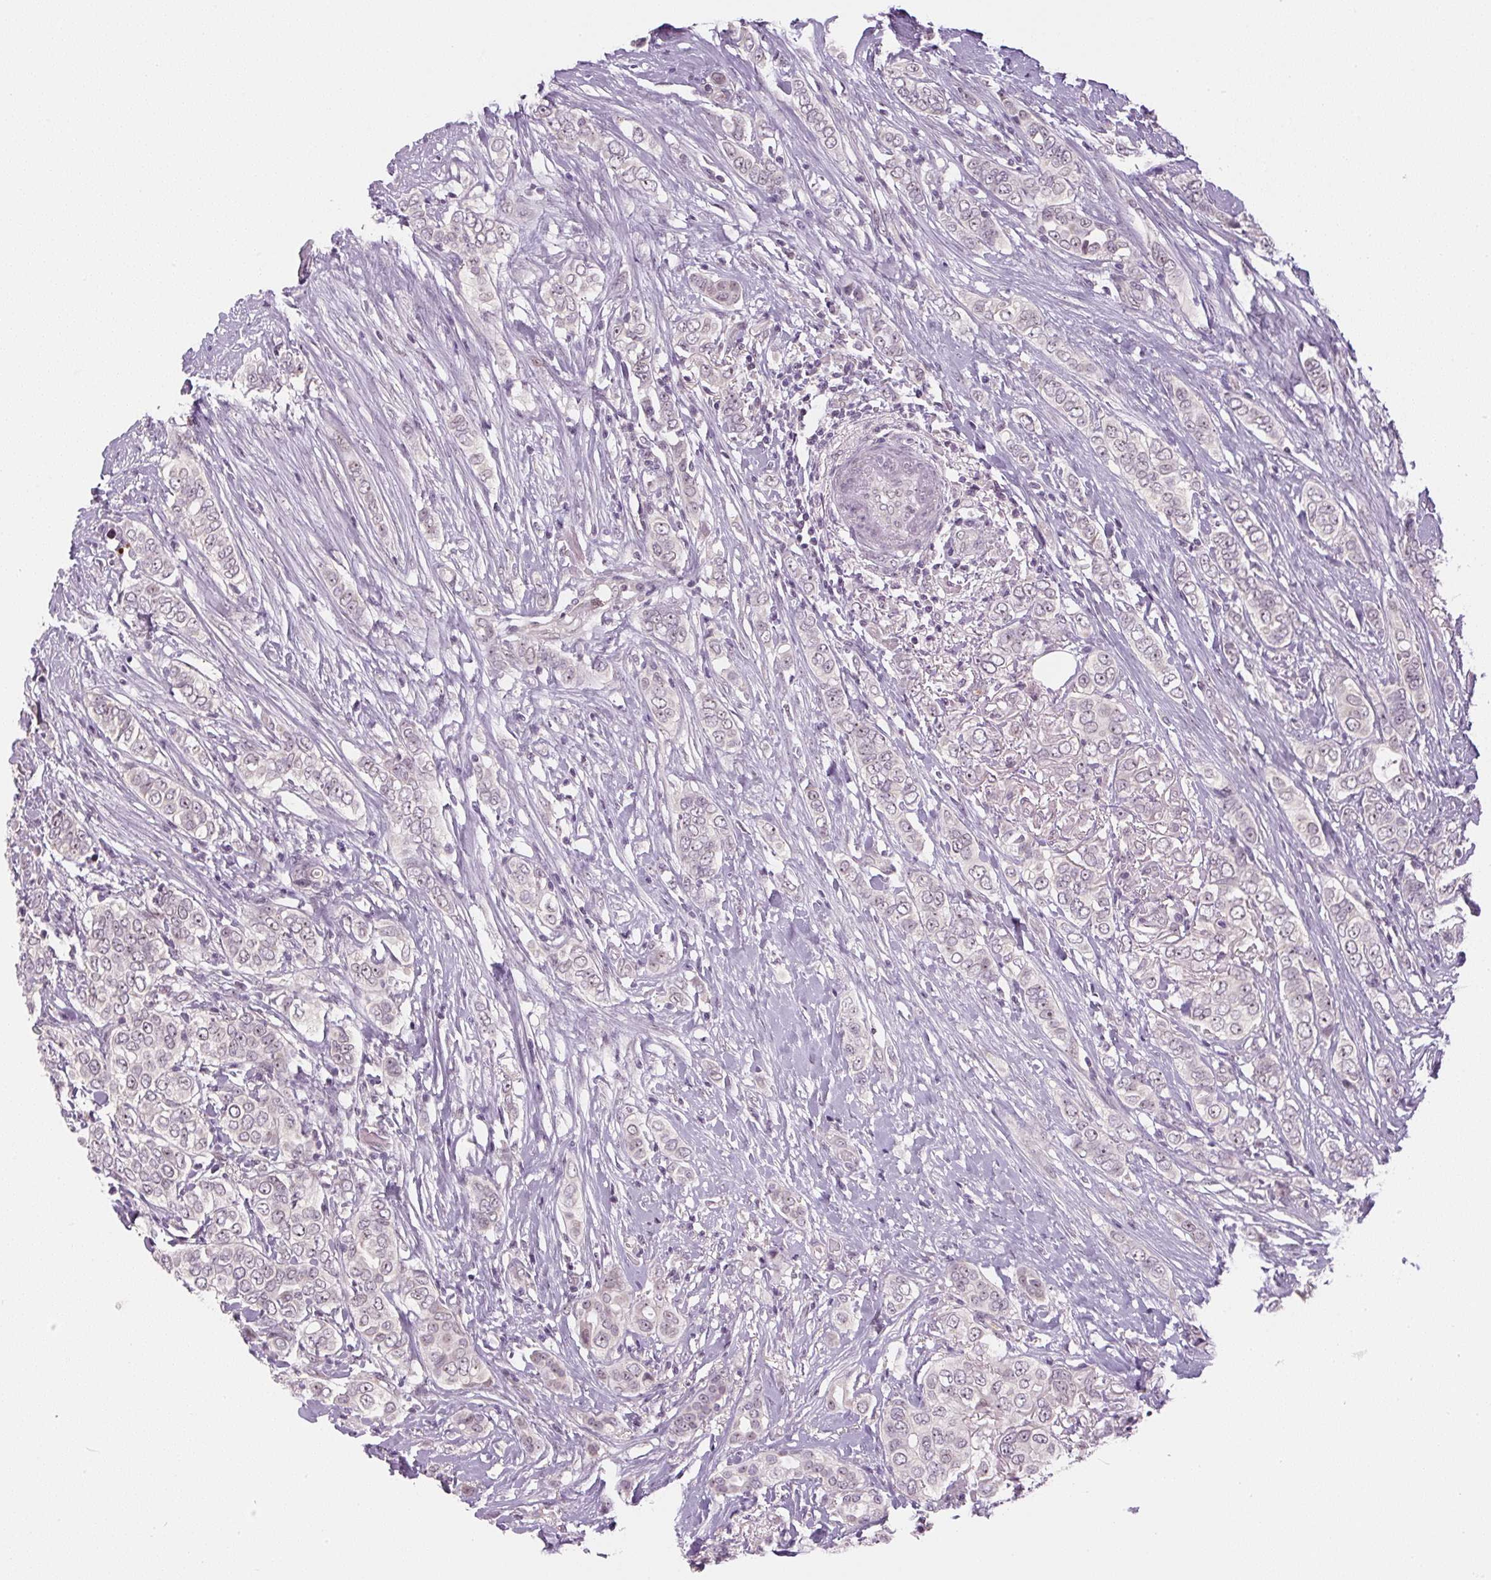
{"staining": {"intensity": "weak", "quantity": "<25%", "location": "nuclear"}, "tissue": "breast cancer", "cell_type": "Tumor cells", "image_type": "cancer", "snomed": [{"axis": "morphology", "description": "Lobular carcinoma"}, {"axis": "topography", "description": "Breast"}], "caption": "Breast cancer (lobular carcinoma) stained for a protein using immunohistochemistry shows no positivity tumor cells.", "gene": "SGF29", "patient": {"sex": "female", "age": 51}}